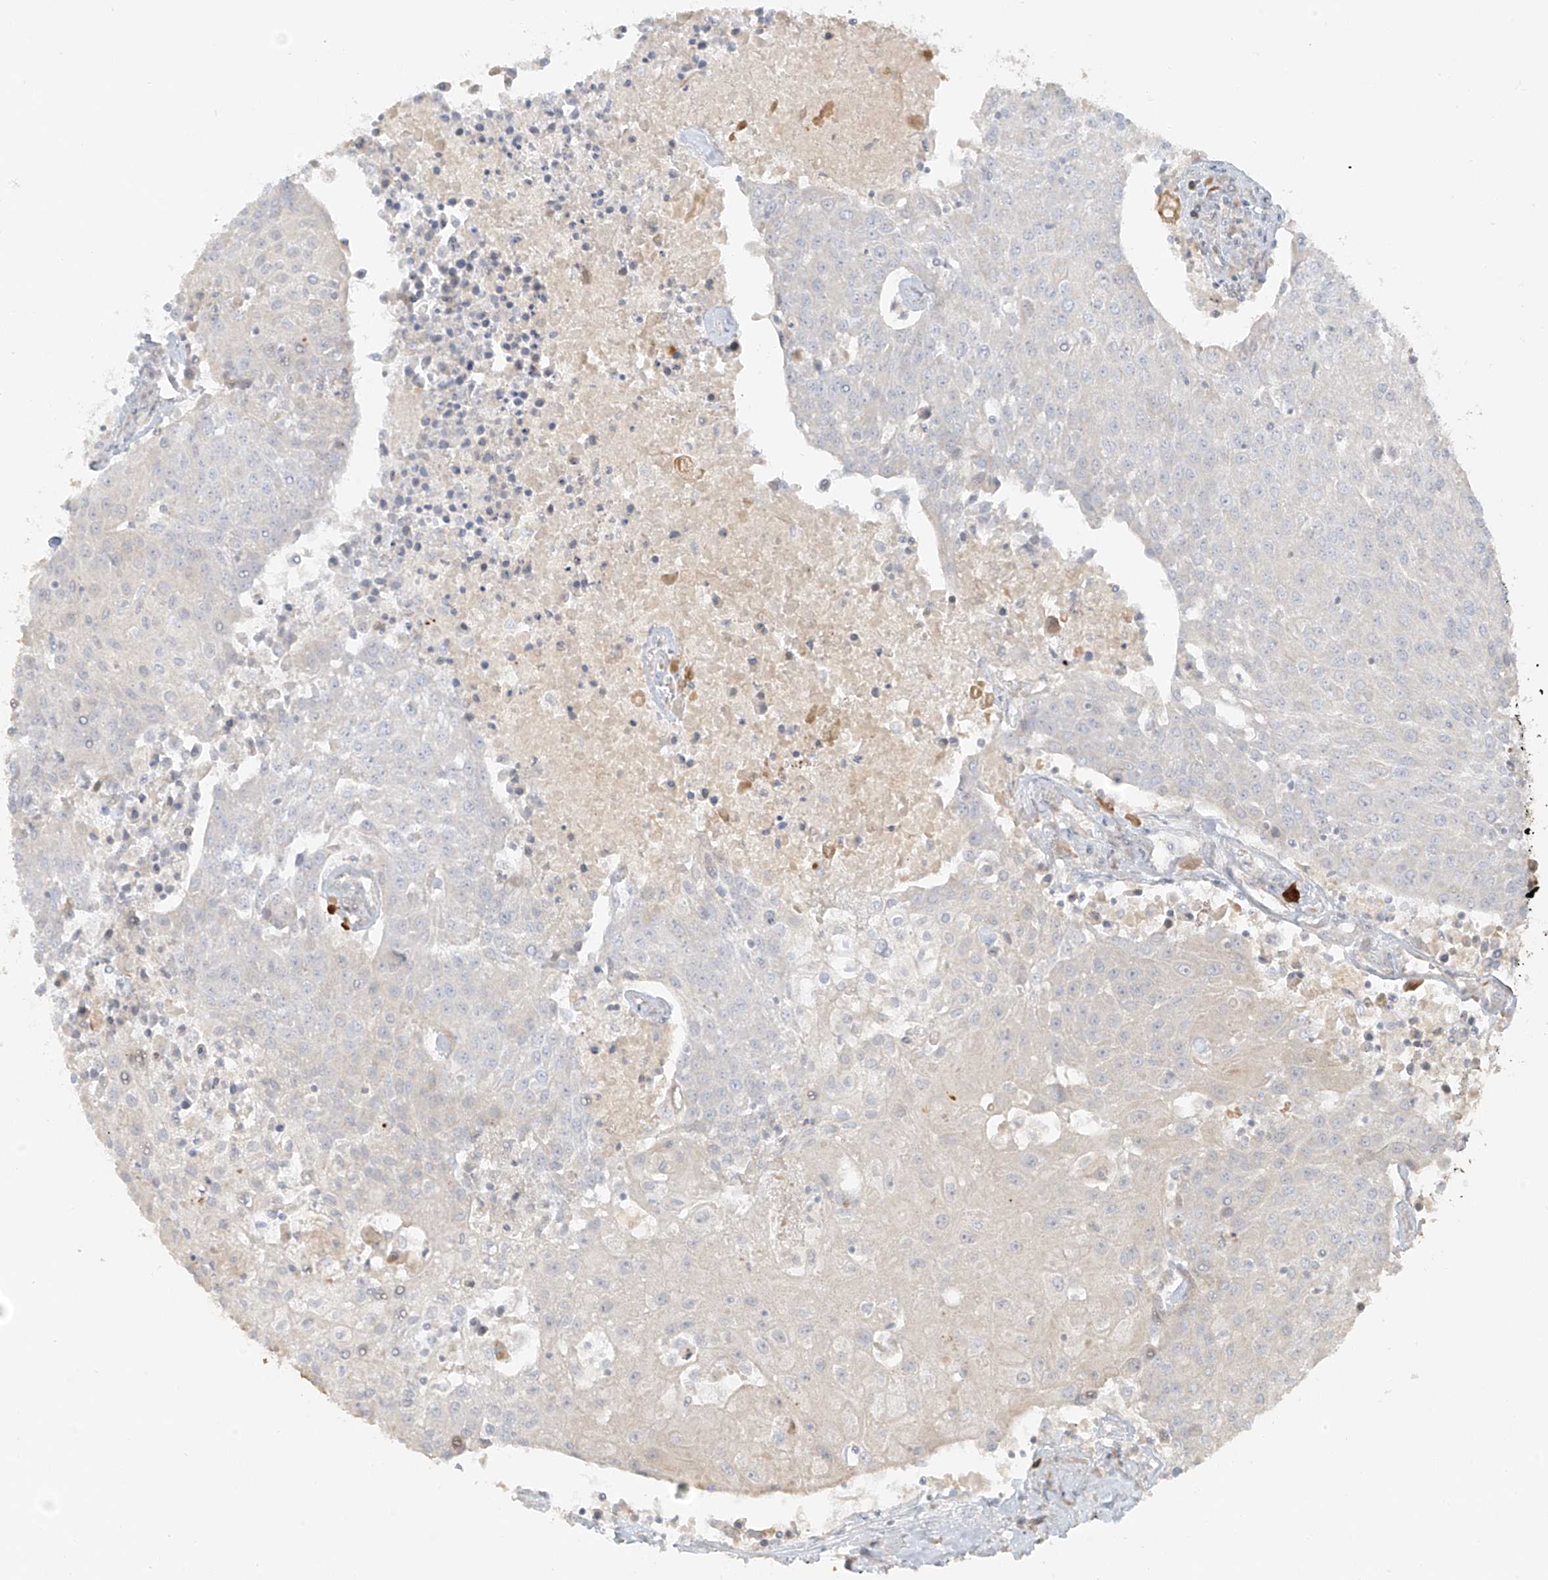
{"staining": {"intensity": "negative", "quantity": "none", "location": "none"}, "tissue": "urothelial cancer", "cell_type": "Tumor cells", "image_type": "cancer", "snomed": [{"axis": "morphology", "description": "Urothelial carcinoma, High grade"}, {"axis": "topography", "description": "Urinary bladder"}], "caption": "Image shows no protein positivity in tumor cells of urothelial carcinoma (high-grade) tissue. (DAB immunohistochemistry (IHC), high magnification).", "gene": "MIPEP", "patient": {"sex": "female", "age": 85}}